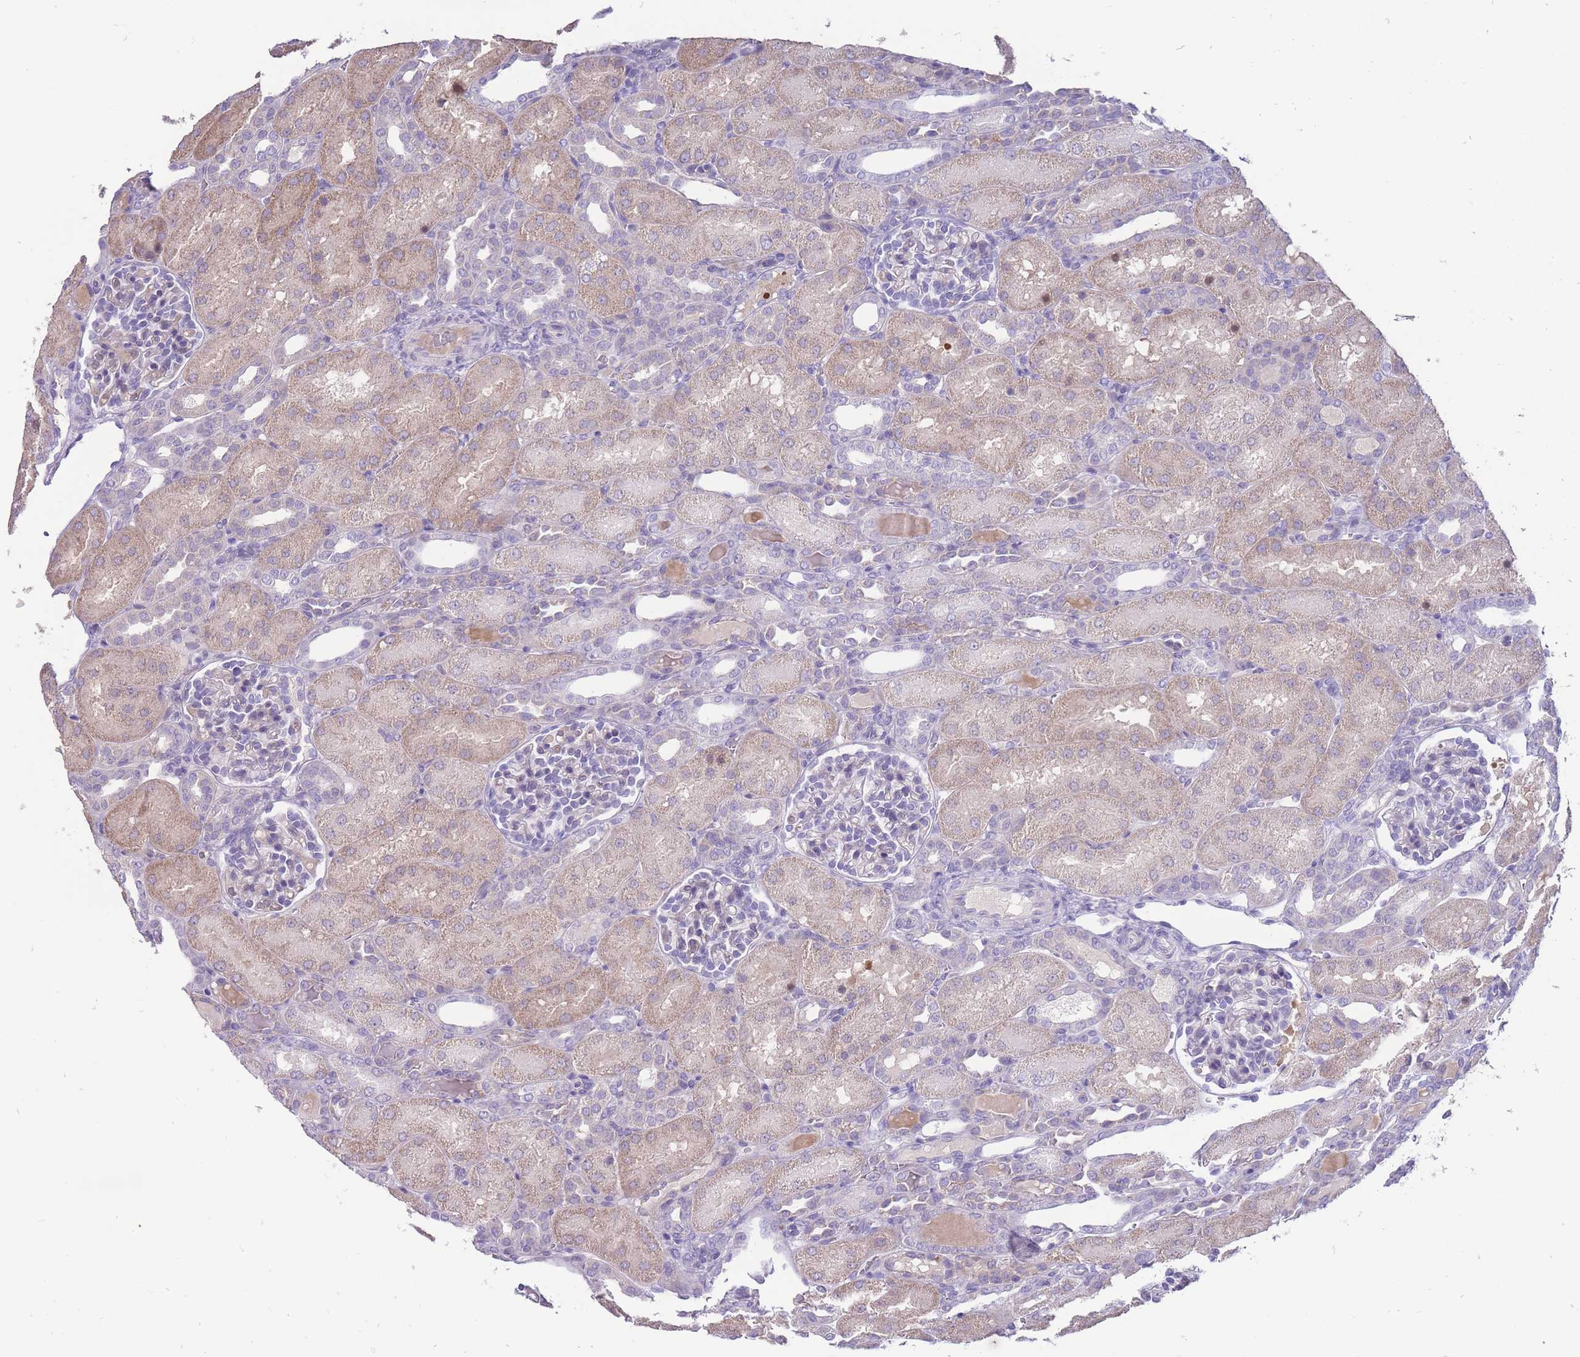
{"staining": {"intensity": "negative", "quantity": "none", "location": "none"}, "tissue": "kidney", "cell_type": "Cells in glomeruli", "image_type": "normal", "snomed": [{"axis": "morphology", "description": "Normal tissue, NOS"}, {"axis": "topography", "description": "Kidney"}], "caption": "This is a photomicrograph of immunohistochemistry (IHC) staining of normal kidney, which shows no positivity in cells in glomeruli. (DAB (3,3'-diaminobenzidine) IHC with hematoxylin counter stain).", "gene": "ERICH4", "patient": {"sex": "male", "age": 1}}